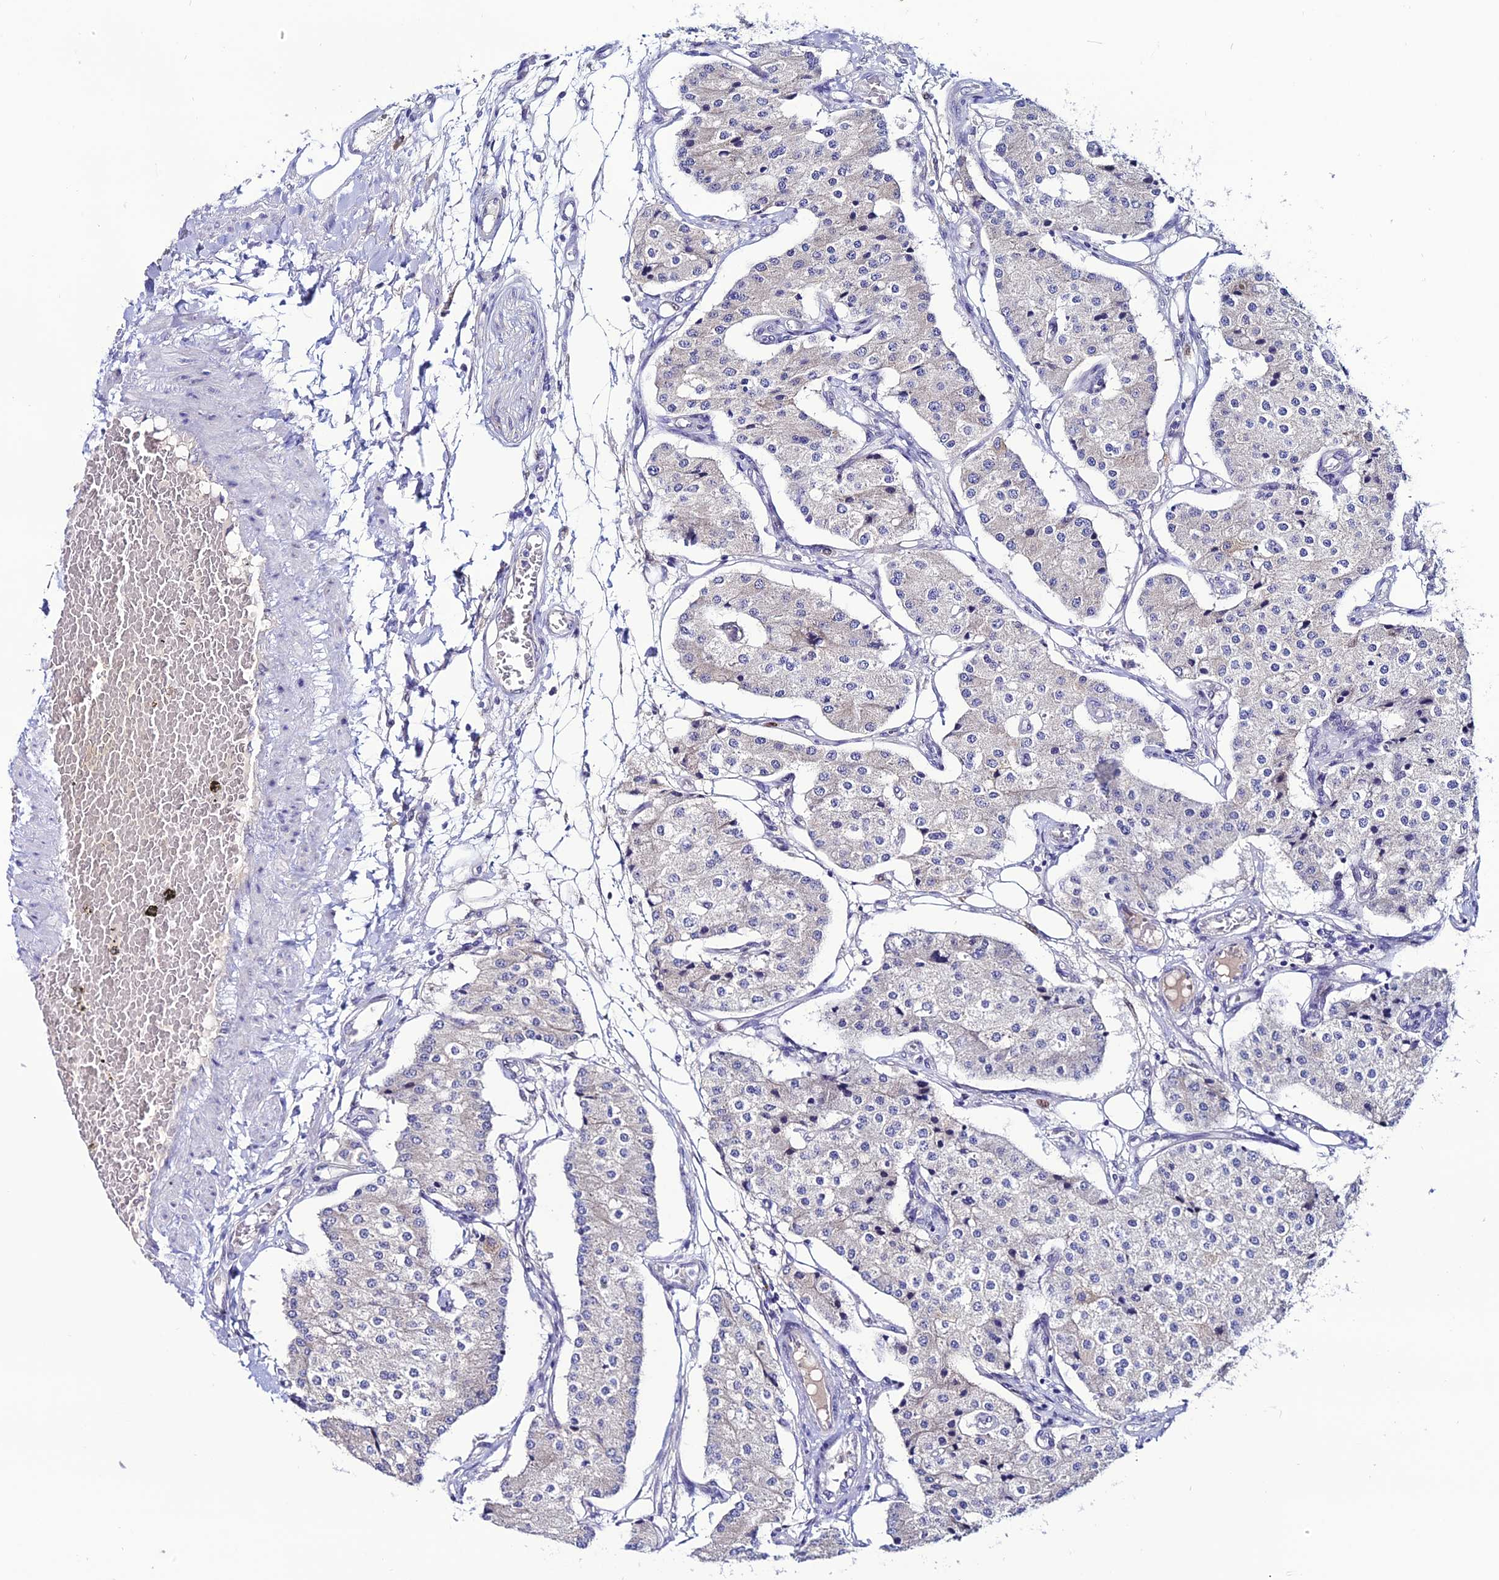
{"staining": {"intensity": "negative", "quantity": "none", "location": "none"}, "tissue": "carcinoid", "cell_type": "Tumor cells", "image_type": "cancer", "snomed": [{"axis": "morphology", "description": "Carcinoid, malignant, NOS"}, {"axis": "topography", "description": "Colon"}], "caption": "Immunohistochemistry (IHC) image of malignant carcinoid stained for a protein (brown), which exhibits no expression in tumor cells.", "gene": "FZD8", "patient": {"sex": "female", "age": 52}}